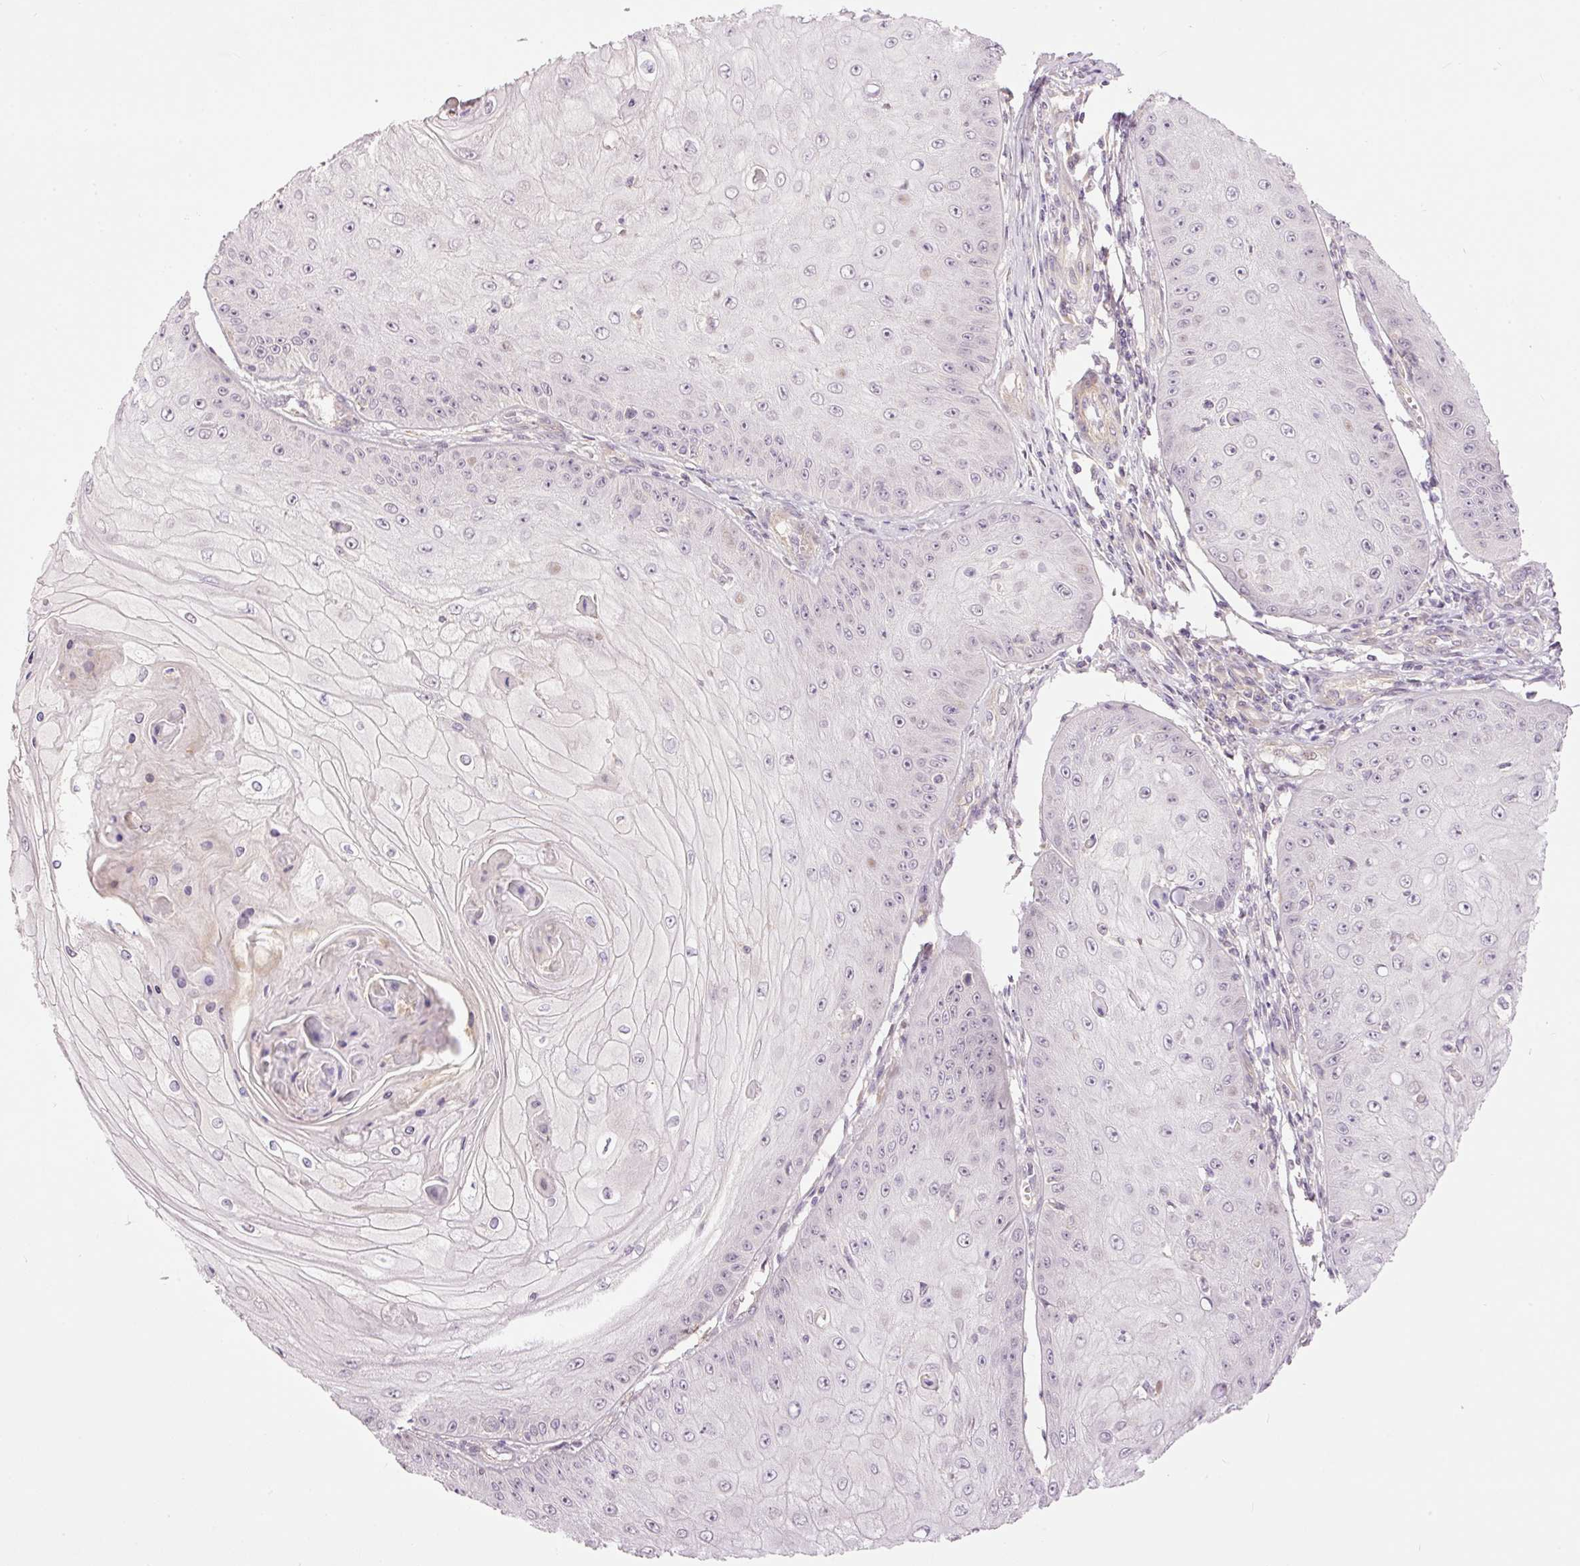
{"staining": {"intensity": "negative", "quantity": "none", "location": "none"}, "tissue": "skin cancer", "cell_type": "Tumor cells", "image_type": "cancer", "snomed": [{"axis": "morphology", "description": "Squamous cell carcinoma, NOS"}, {"axis": "topography", "description": "Skin"}], "caption": "There is no significant staining in tumor cells of squamous cell carcinoma (skin).", "gene": "SLC29A3", "patient": {"sex": "male", "age": 70}}